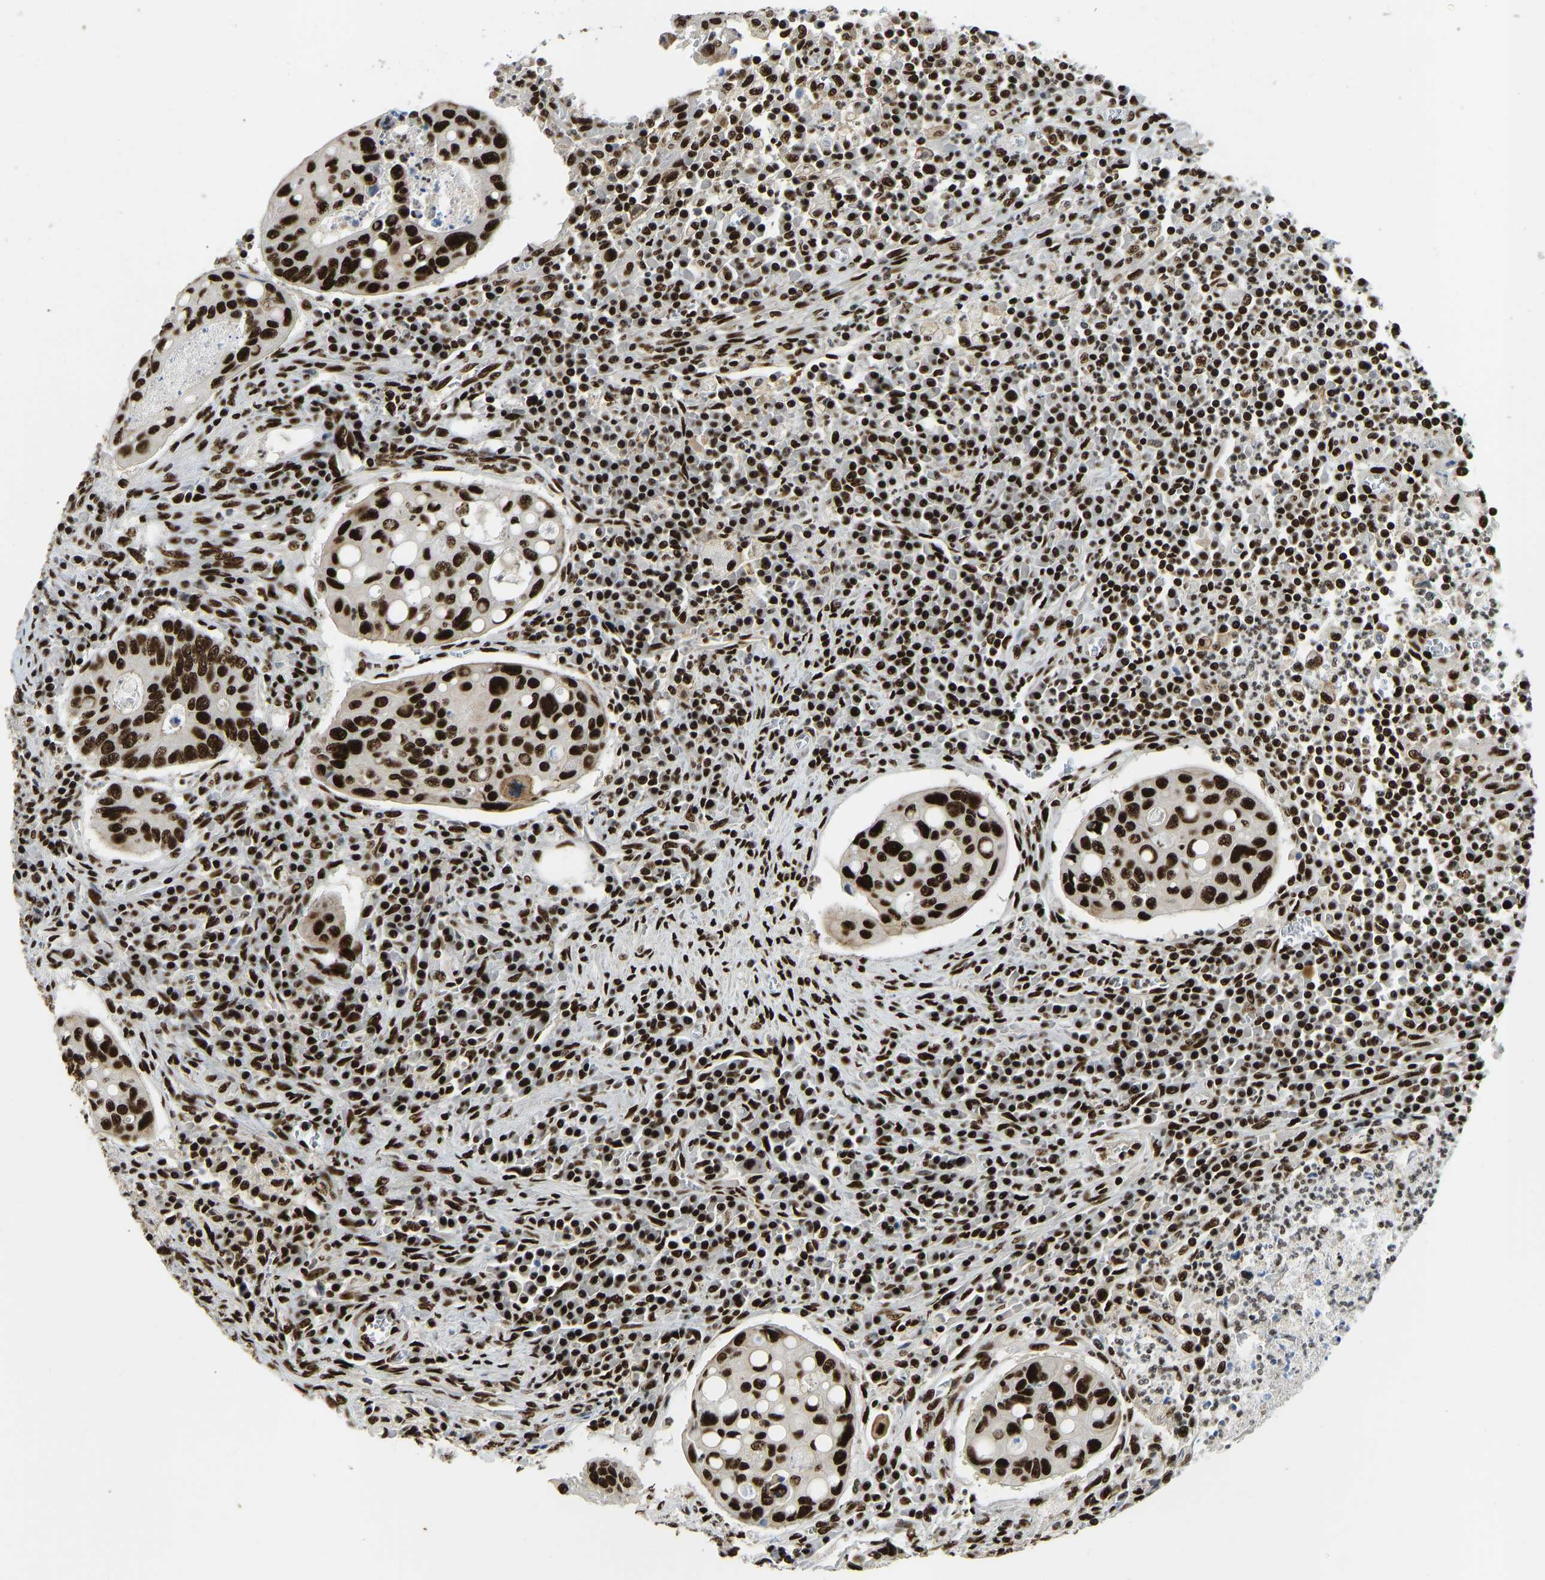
{"staining": {"intensity": "strong", "quantity": ">75%", "location": "nuclear"}, "tissue": "colorectal cancer", "cell_type": "Tumor cells", "image_type": "cancer", "snomed": [{"axis": "morphology", "description": "Inflammation, NOS"}, {"axis": "morphology", "description": "Adenocarcinoma, NOS"}, {"axis": "topography", "description": "Colon"}], "caption": "Protein staining displays strong nuclear expression in about >75% of tumor cells in colorectal adenocarcinoma.", "gene": "FOXK1", "patient": {"sex": "male", "age": 72}}